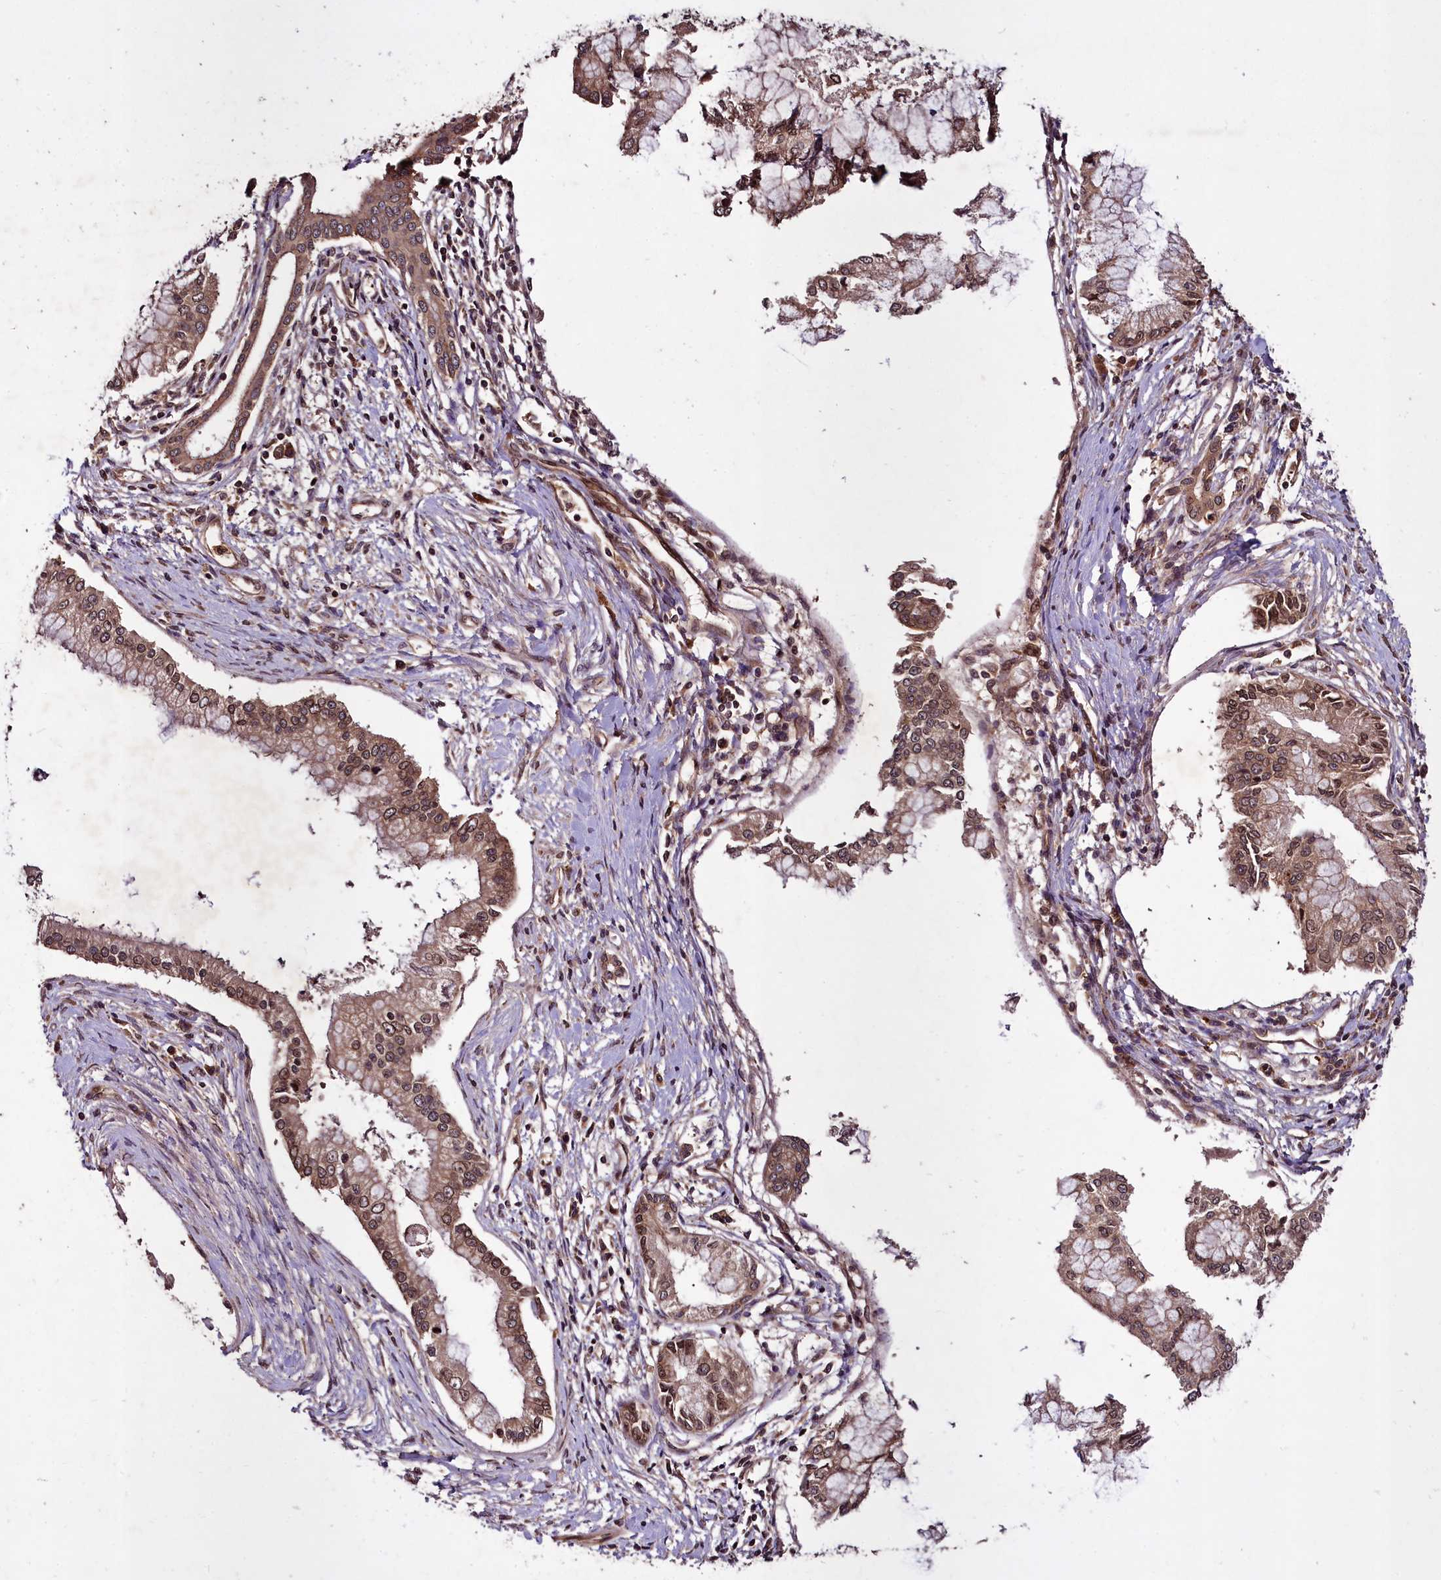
{"staining": {"intensity": "moderate", "quantity": ">75%", "location": "cytoplasmic/membranous,nuclear"}, "tissue": "pancreatic cancer", "cell_type": "Tumor cells", "image_type": "cancer", "snomed": [{"axis": "morphology", "description": "Adenocarcinoma, NOS"}, {"axis": "topography", "description": "Pancreas"}], "caption": "IHC photomicrograph of neoplastic tissue: pancreatic adenocarcinoma stained using immunohistochemistry reveals medium levels of moderate protein expression localized specifically in the cytoplasmic/membranous and nuclear of tumor cells, appearing as a cytoplasmic/membranous and nuclear brown color.", "gene": "DCP1B", "patient": {"sex": "male", "age": 46}}